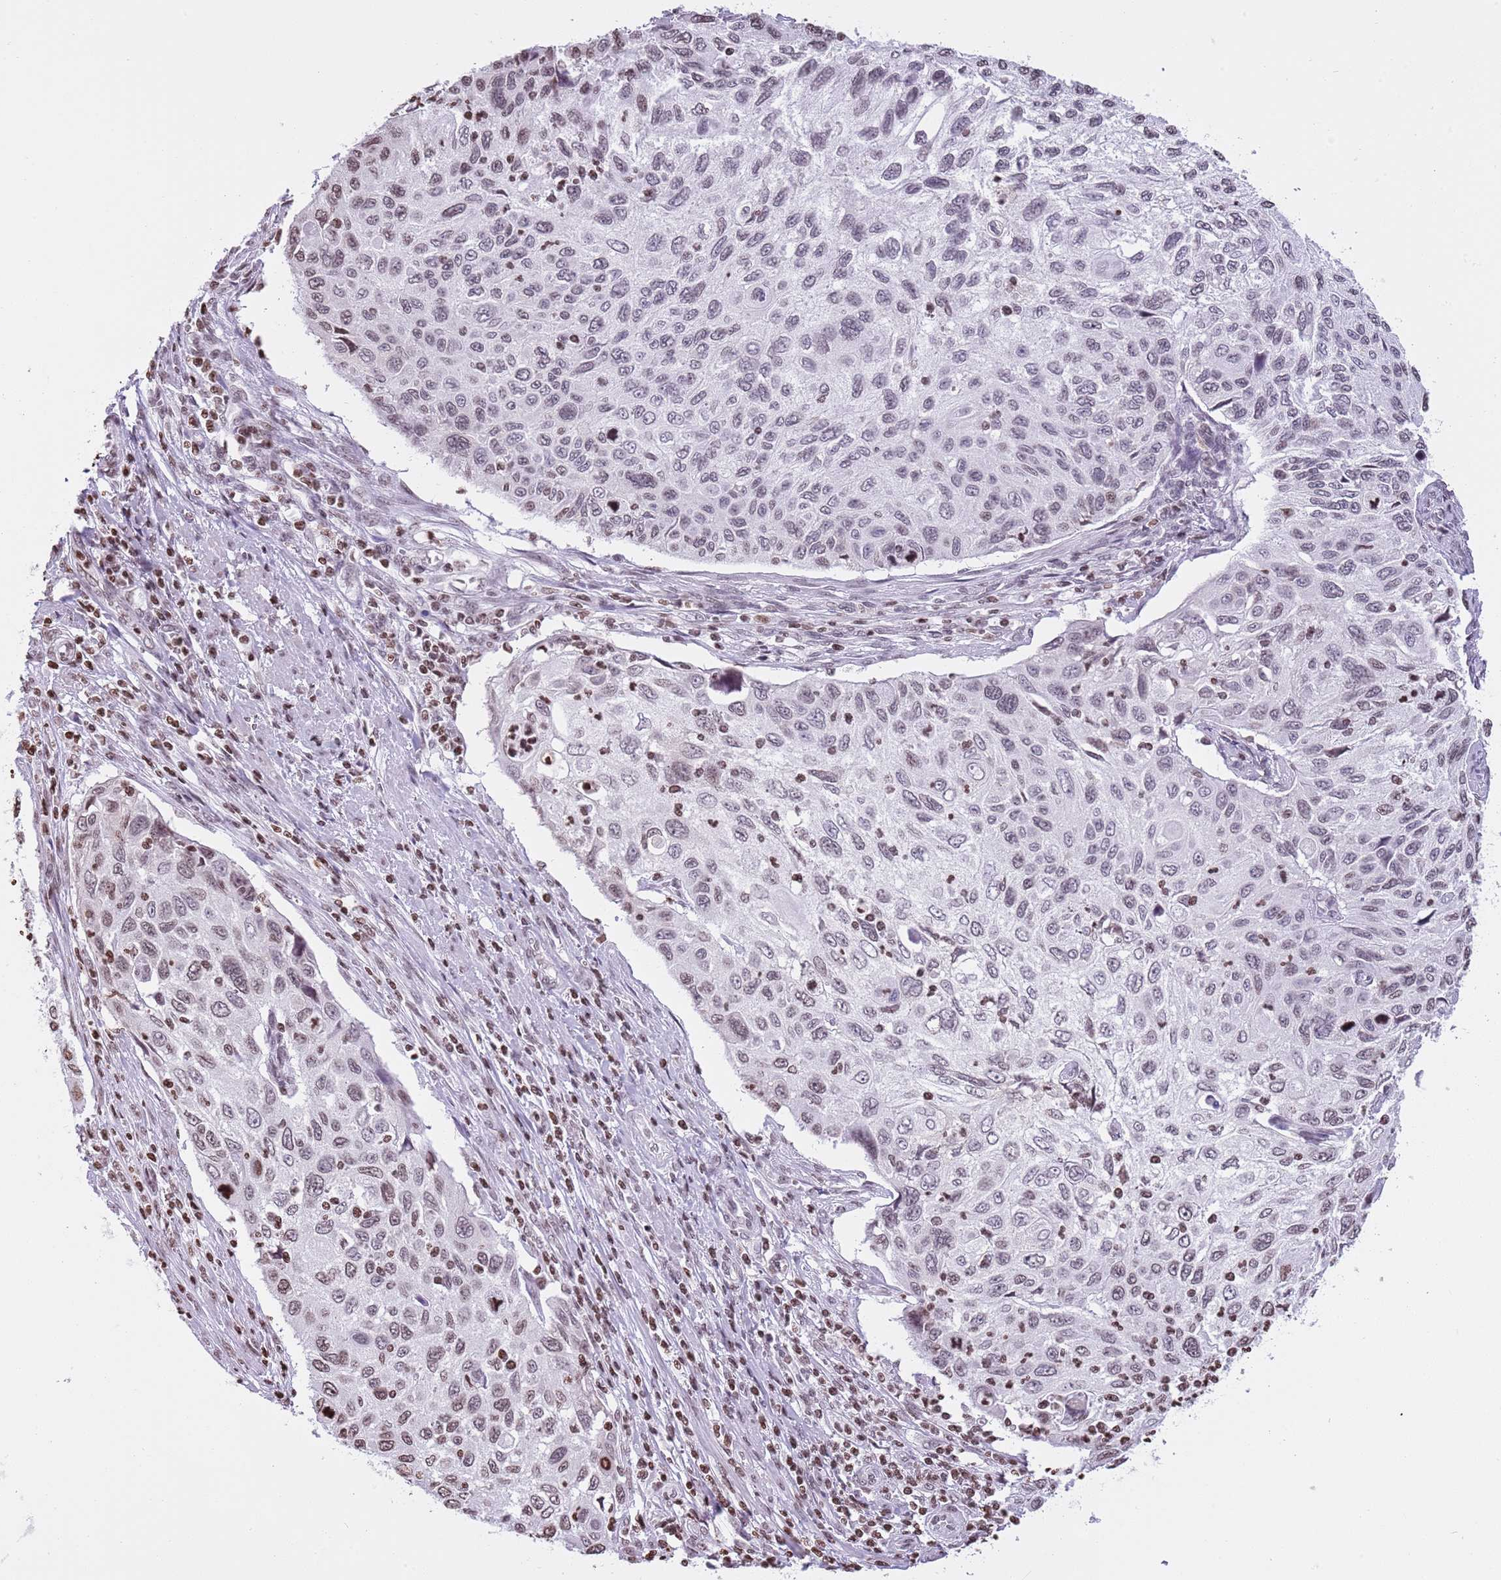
{"staining": {"intensity": "weak", "quantity": "25%-75%", "location": "nuclear"}, "tissue": "cervical cancer", "cell_type": "Tumor cells", "image_type": "cancer", "snomed": [{"axis": "morphology", "description": "Squamous cell carcinoma, NOS"}, {"axis": "topography", "description": "Cervix"}], "caption": "Cervical cancer (squamous cell carcinoma) stained for a protein (brown) exhibits weak nuclear positive positivity in about 25%-75% of tumor cells.", "gene": "KPNA3", "patient": {"sex": "female", "age": 70}}